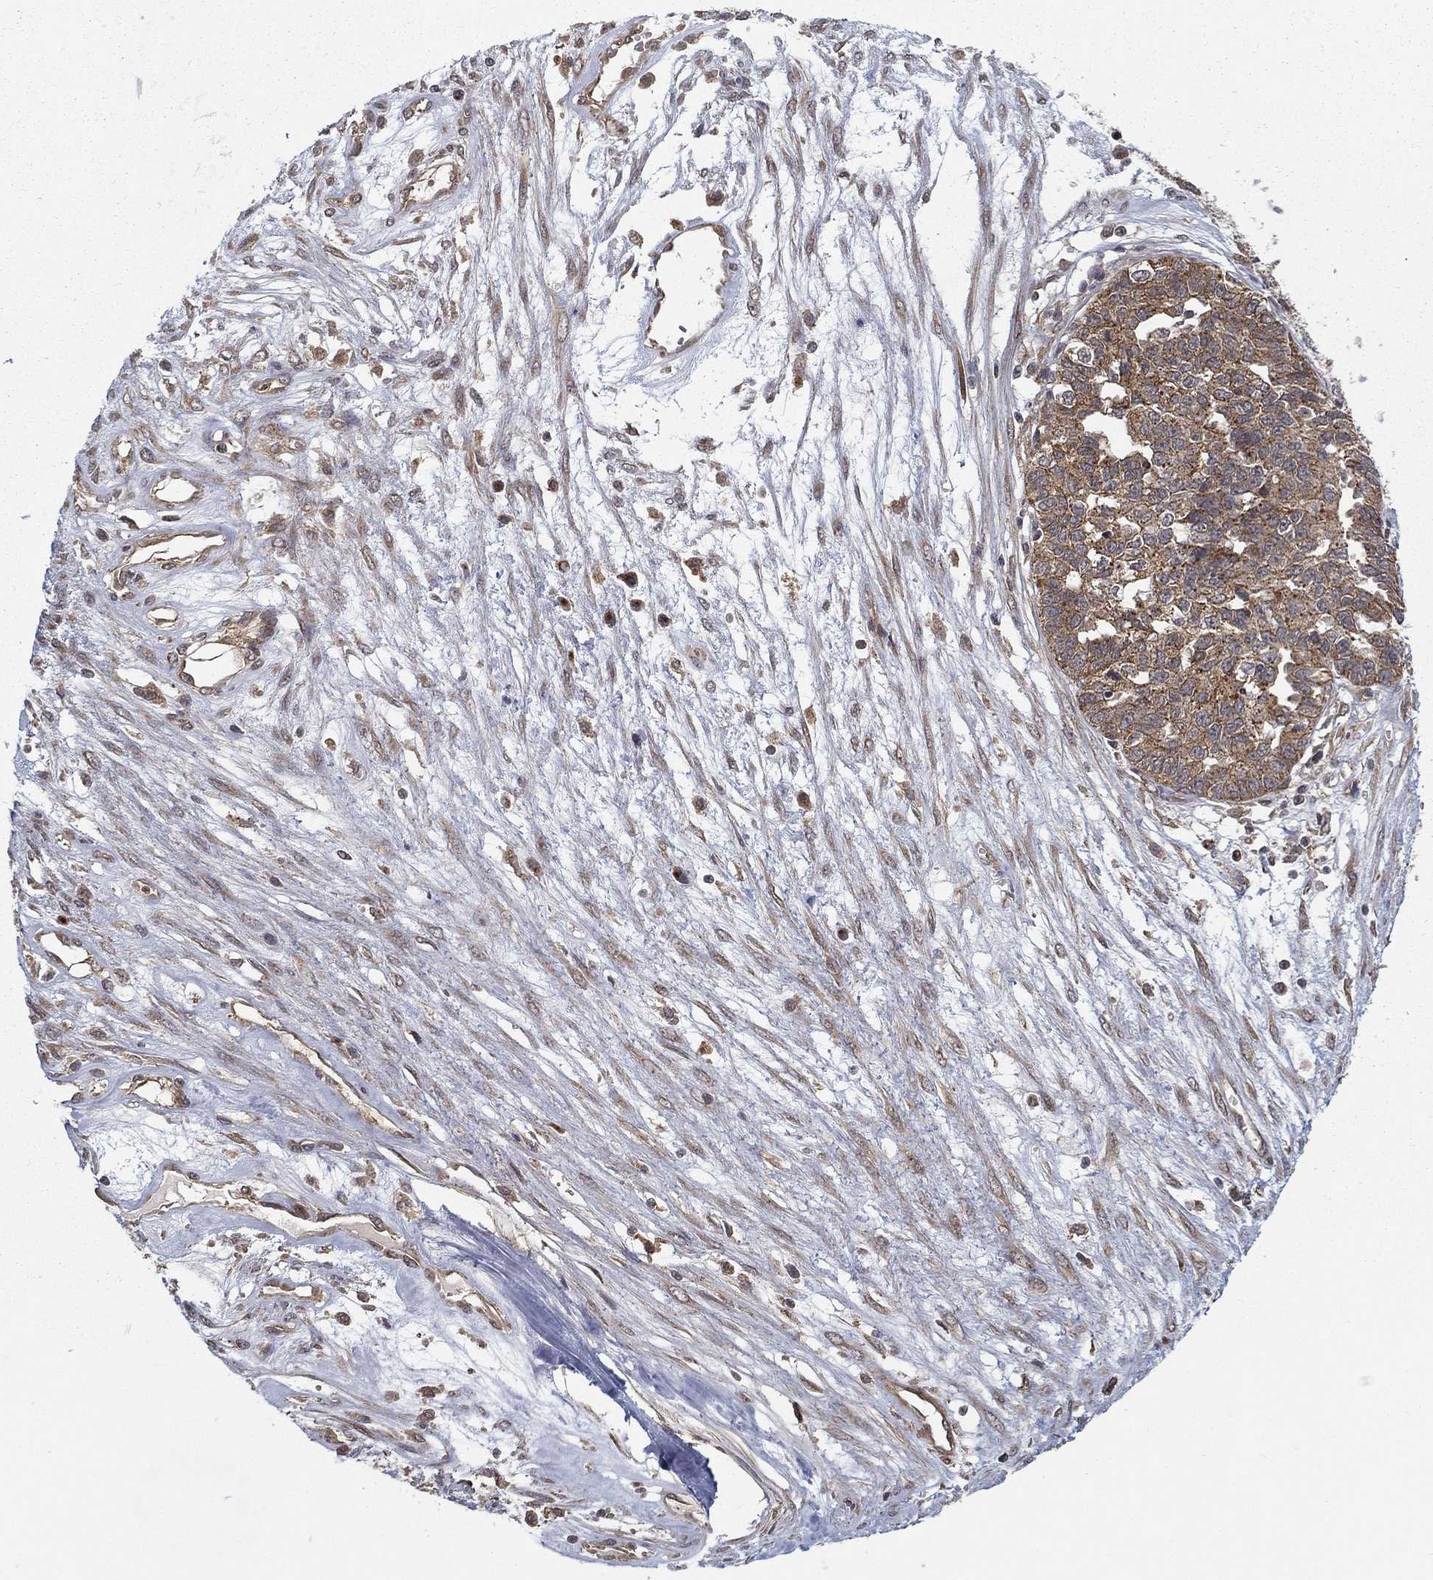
{"staining": {"intensity": "moderate", "quantity": ">75%", "location": "cytoplasmic/membranous"}, "tissue": "ovarian cancer", "cell_type": "Tumor cells", "image_type": "cancer", "snomed": [{"axis": "morphology", "description": "Cystadenocarcinoma, serous, NOS"}, {"axis": "topography", "description": "Ovary"}], "caption": "A brown stain shows moderate cytoplasmic/membranous staining of a protein in serous cystadenocarcinoma (ovarian) tumor cells. The staining was performed using DAB (3,3'-diaminobenzidine), with brown indicating positive protein expression. Nuclei are stained blue with hematoxylin.", "gene": "UACA", "patient": {"sex": "female", "age": 87}}